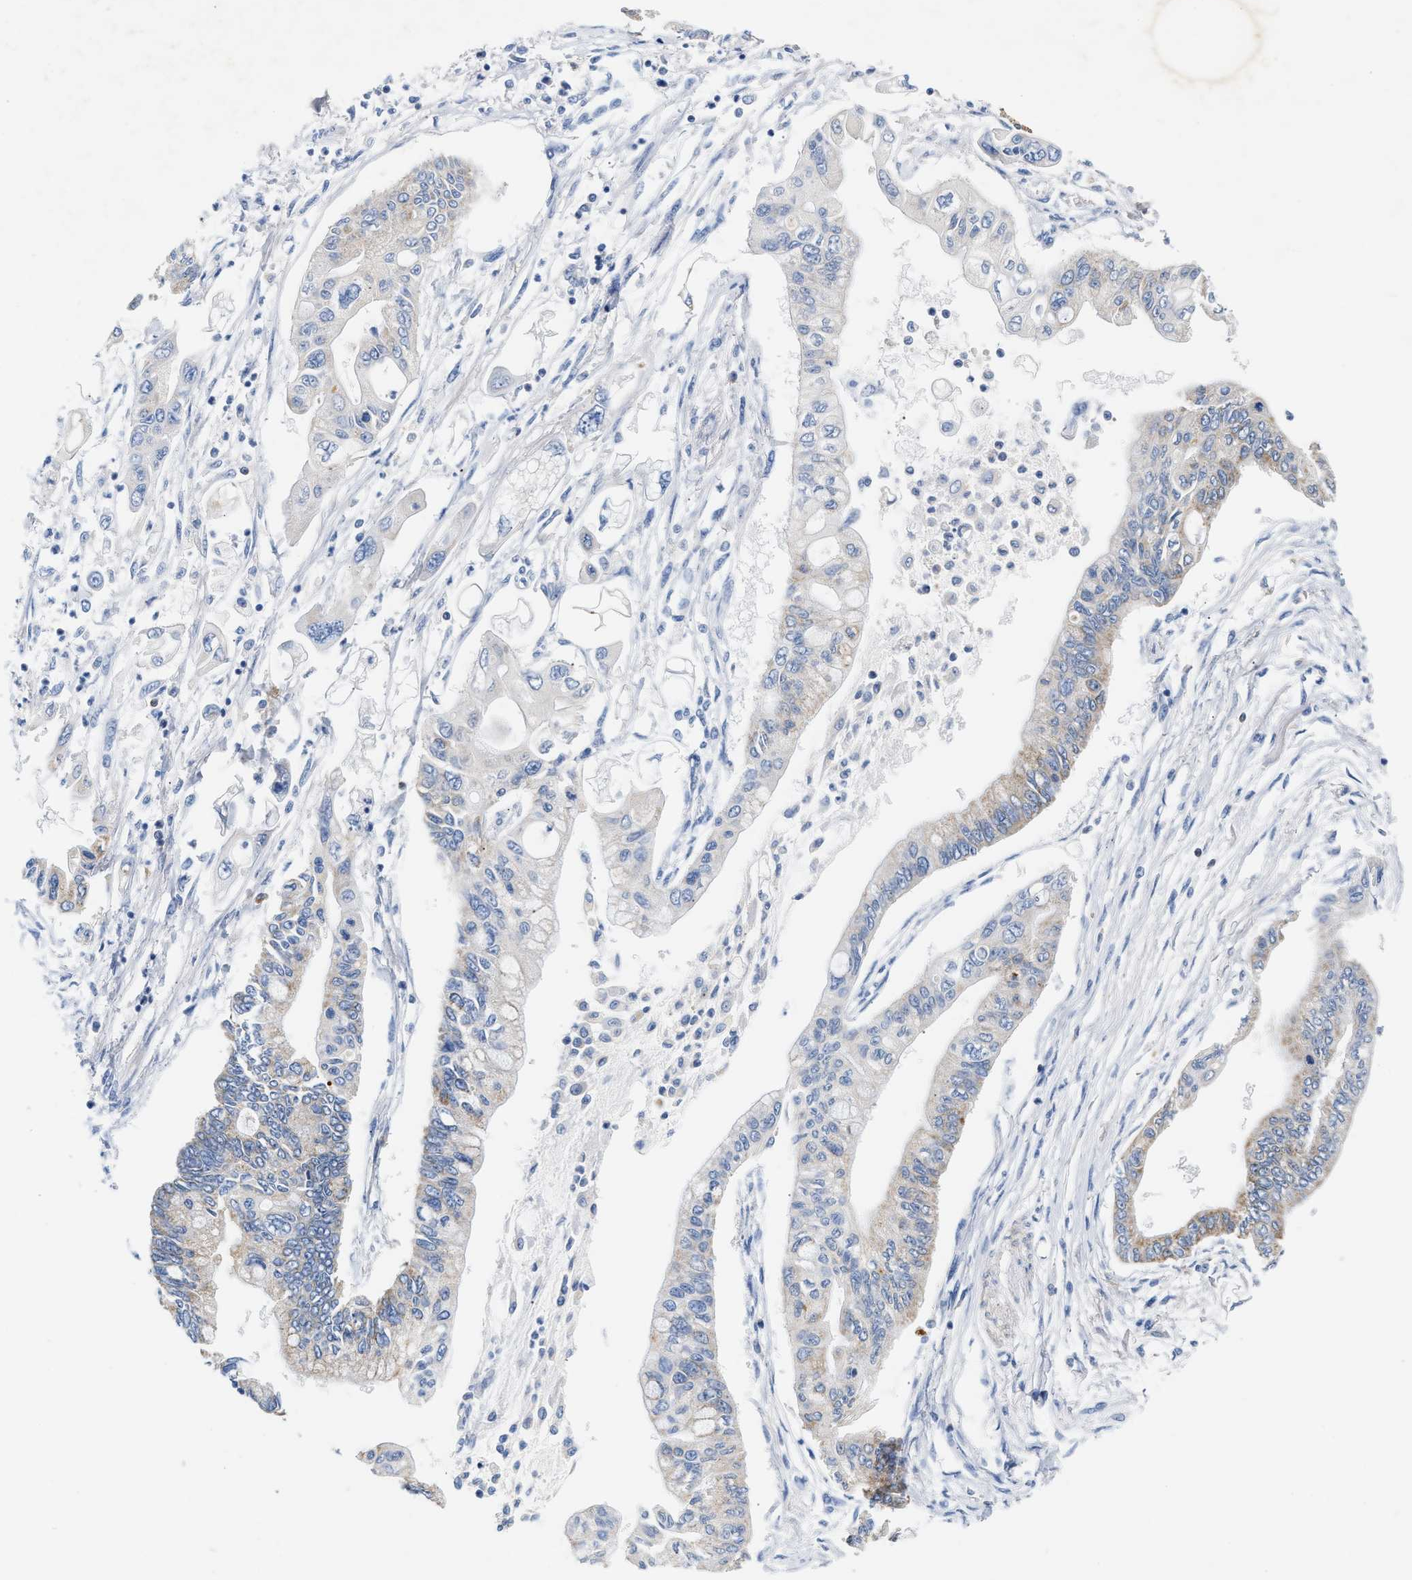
{"staining": {"intensity": "weak", "quantity": "<25%", "location": "cytoplasmic/membranous"}, "tissue": "pancreatic cancer", "cell_type": "Tumor cells", "image_type": "cancer", "snomed": [{"axis": "morphology", "description": "Adenocarcinoma, NOS"}, {"axis": "topography", "description": "Pancreas"}], "caption": "Immunohistochemistry micrograph of adenocarcinoma (pancreatic) stained for a protein (brown), which displays no expression in tumor cells.", "gene": "TUT7", "patient": {"sex": "female", "age": 77}}